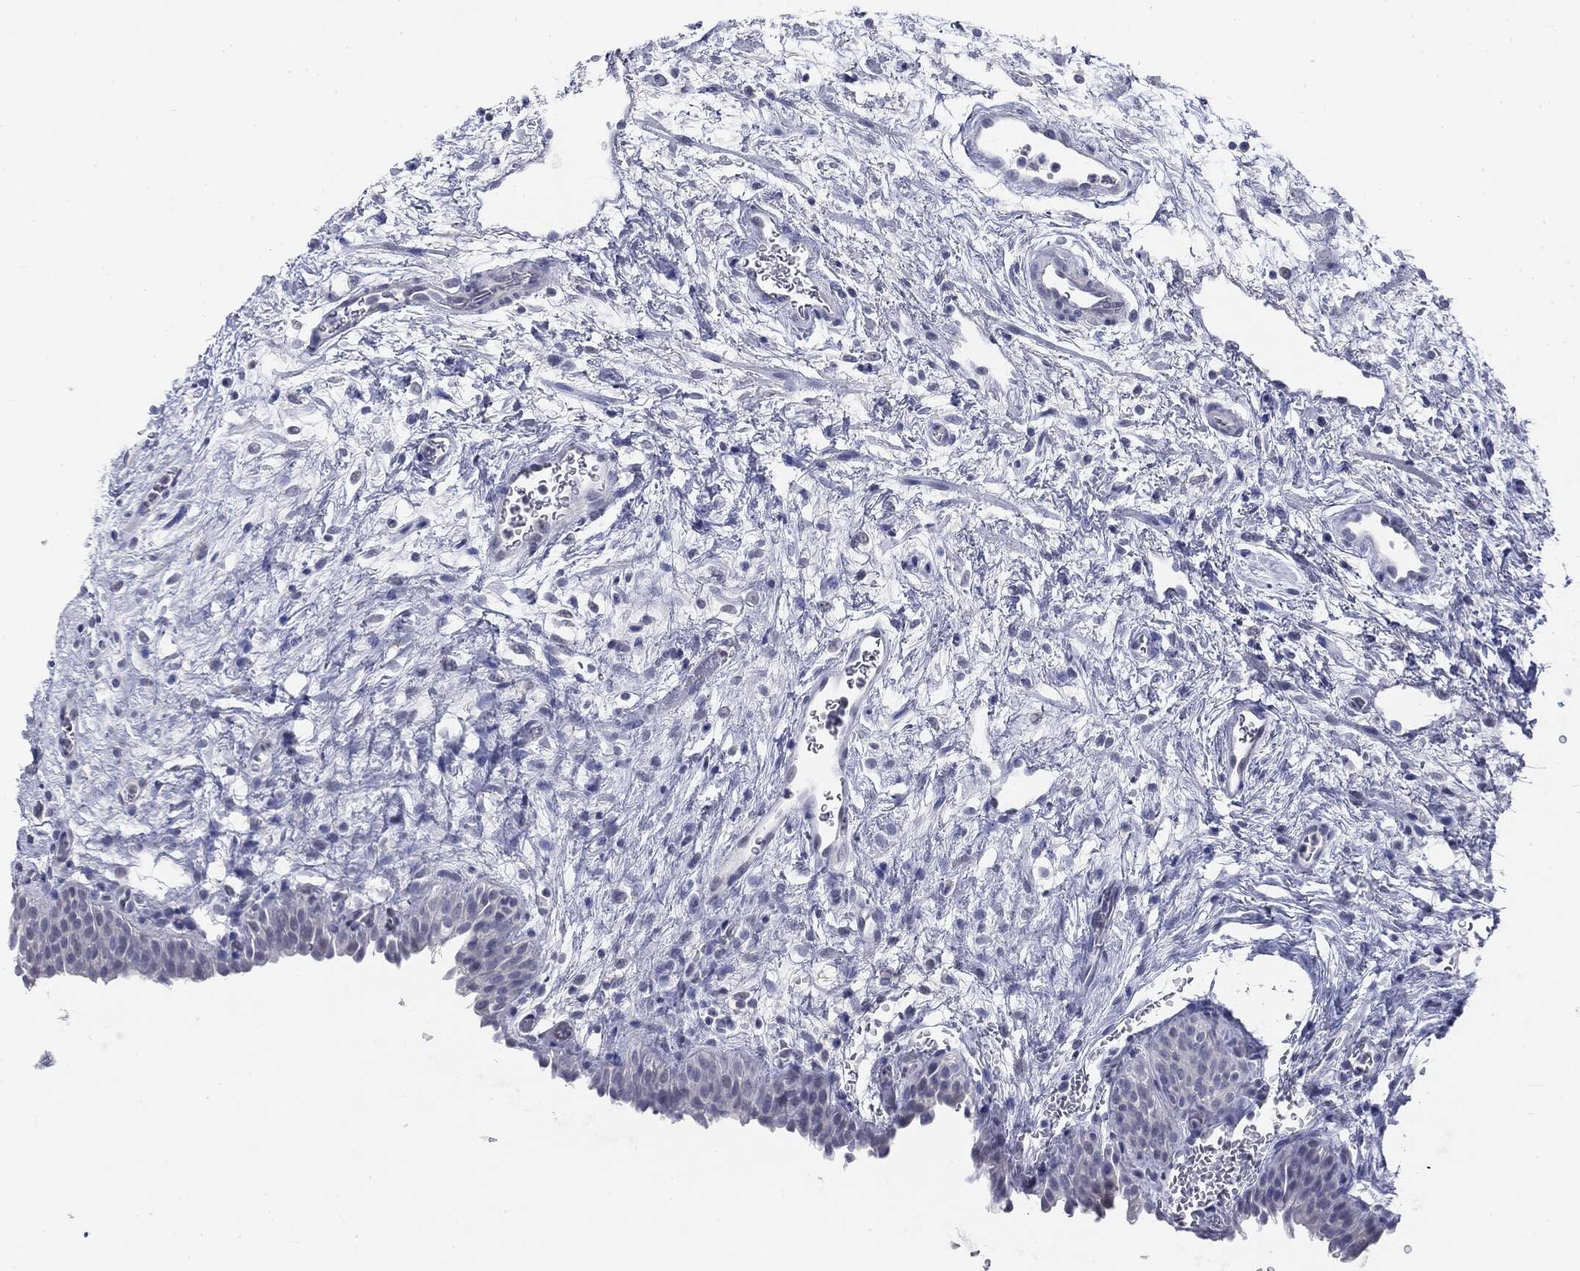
{"staining": {"intensity": "negative", "quantity": "none", "location": "none"}, "tissue": "urinary bladder", "cell_type": "Urothelial cells", "image_type": "normal", "snomed": [{"axis": "morphology", "description": "Normal tissue, NOS"}, {"axis": "topography", "description": "Urinary bladder"}], "caption": "Protein analysis of benign urinary bladder demonstrates no significant expression in urothelial cells.", "gene": "CGB1", "patient": {"sex": "male", "age": 37}}